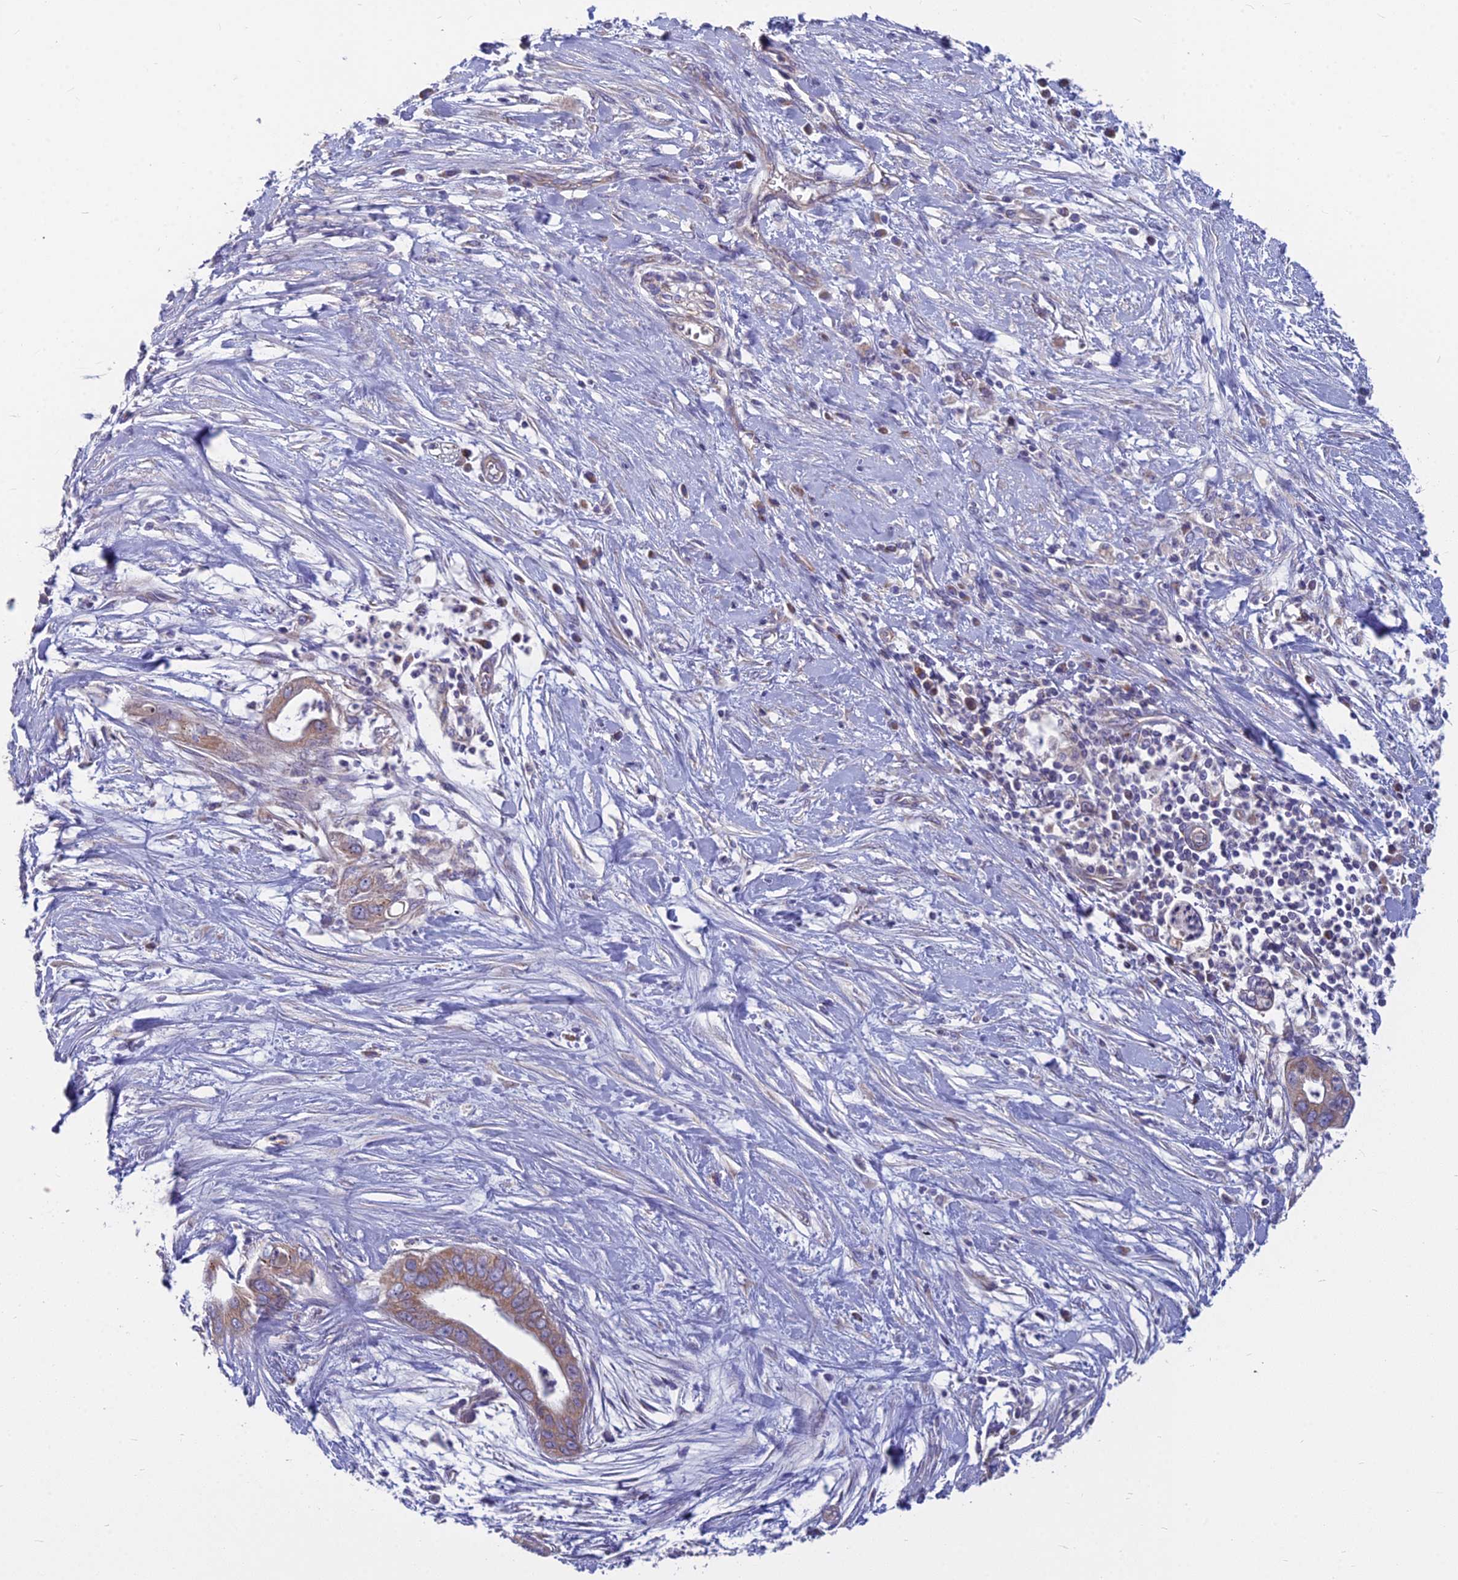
{"staining": {"intensity": "weak", "quantity": ">75%", "location": "cytoplasmic/membranous"}, "tissue": "pancreatic cancer", "cell_type": "Tumor cells", "image_type": "cancer", "snomed": [{"axis": "morphology", "description": "Adenocarcinoma, NOS"}, {"axis": "topography", "description": "Pancreas"}], "caption": "Weak cytoplasmic/membranous expression for a protein is present in about >75% of tumor cells of adenocarcinoma (pancreatic) using IHC.", "gene": "COX20", "patient": {"sex": "male", "age": 75}}